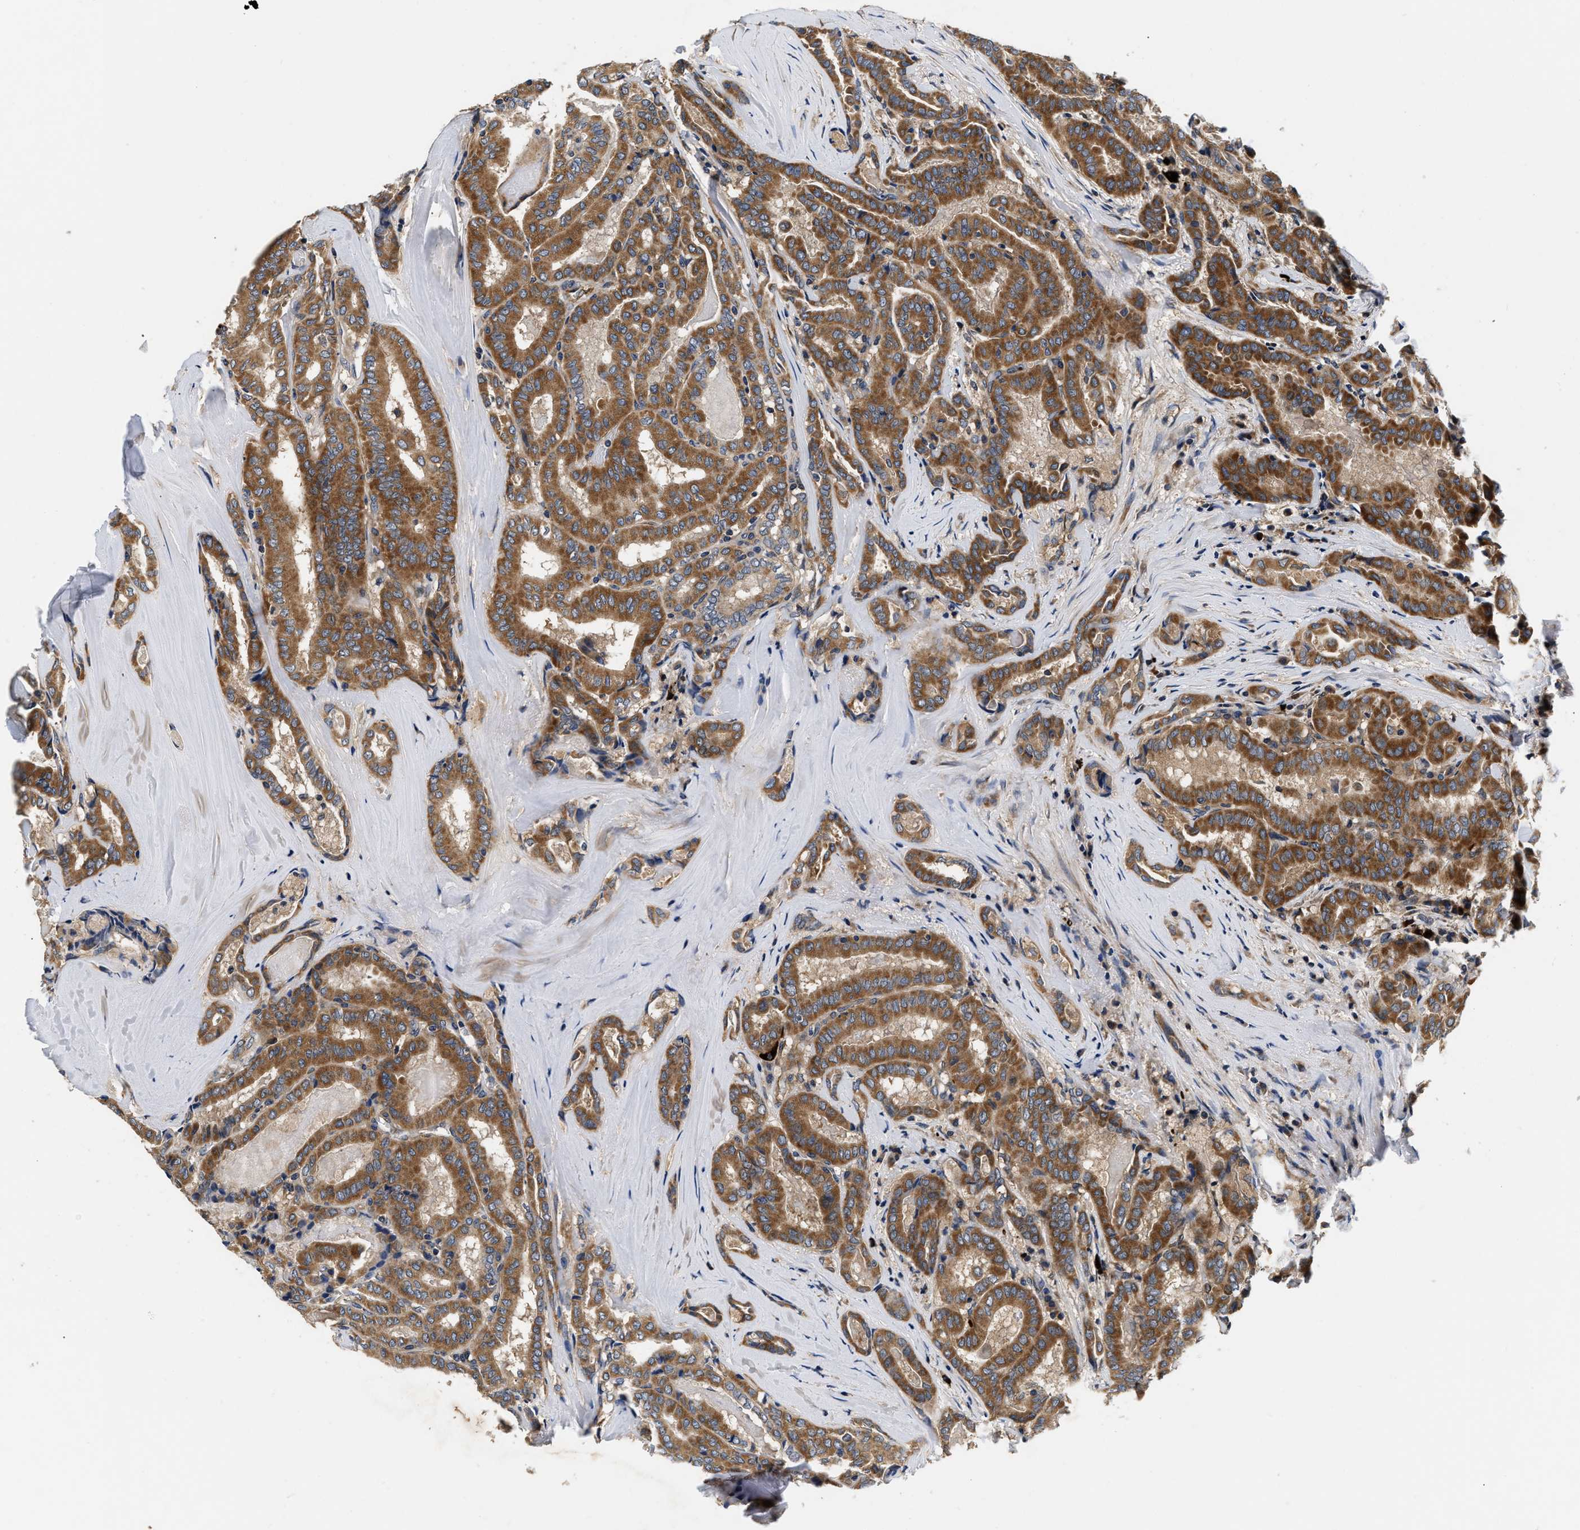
{"staining": {"intensity": "moderate", "quantity": ">75%", "location": "cytoplasmic/membranous"}, "tissue": "thyroid cancer", "cell_type": "Tumor cells", "image_type": "cancer", "snomed": [{"axis": "morphology", "description": "Papillary adenocarcinoma, NOS"}, {"axis": "topography", "description": "Thyroid gland"}], "caption": "Protein expression analysis of human thyroid cancer (papillary adenocarcinoma) reveals moderate cytoplasmic/membranous staining in approximately >75% of tumor cells.", "gene": "NME6", "patient": {"sex": "female", "age": 42}}